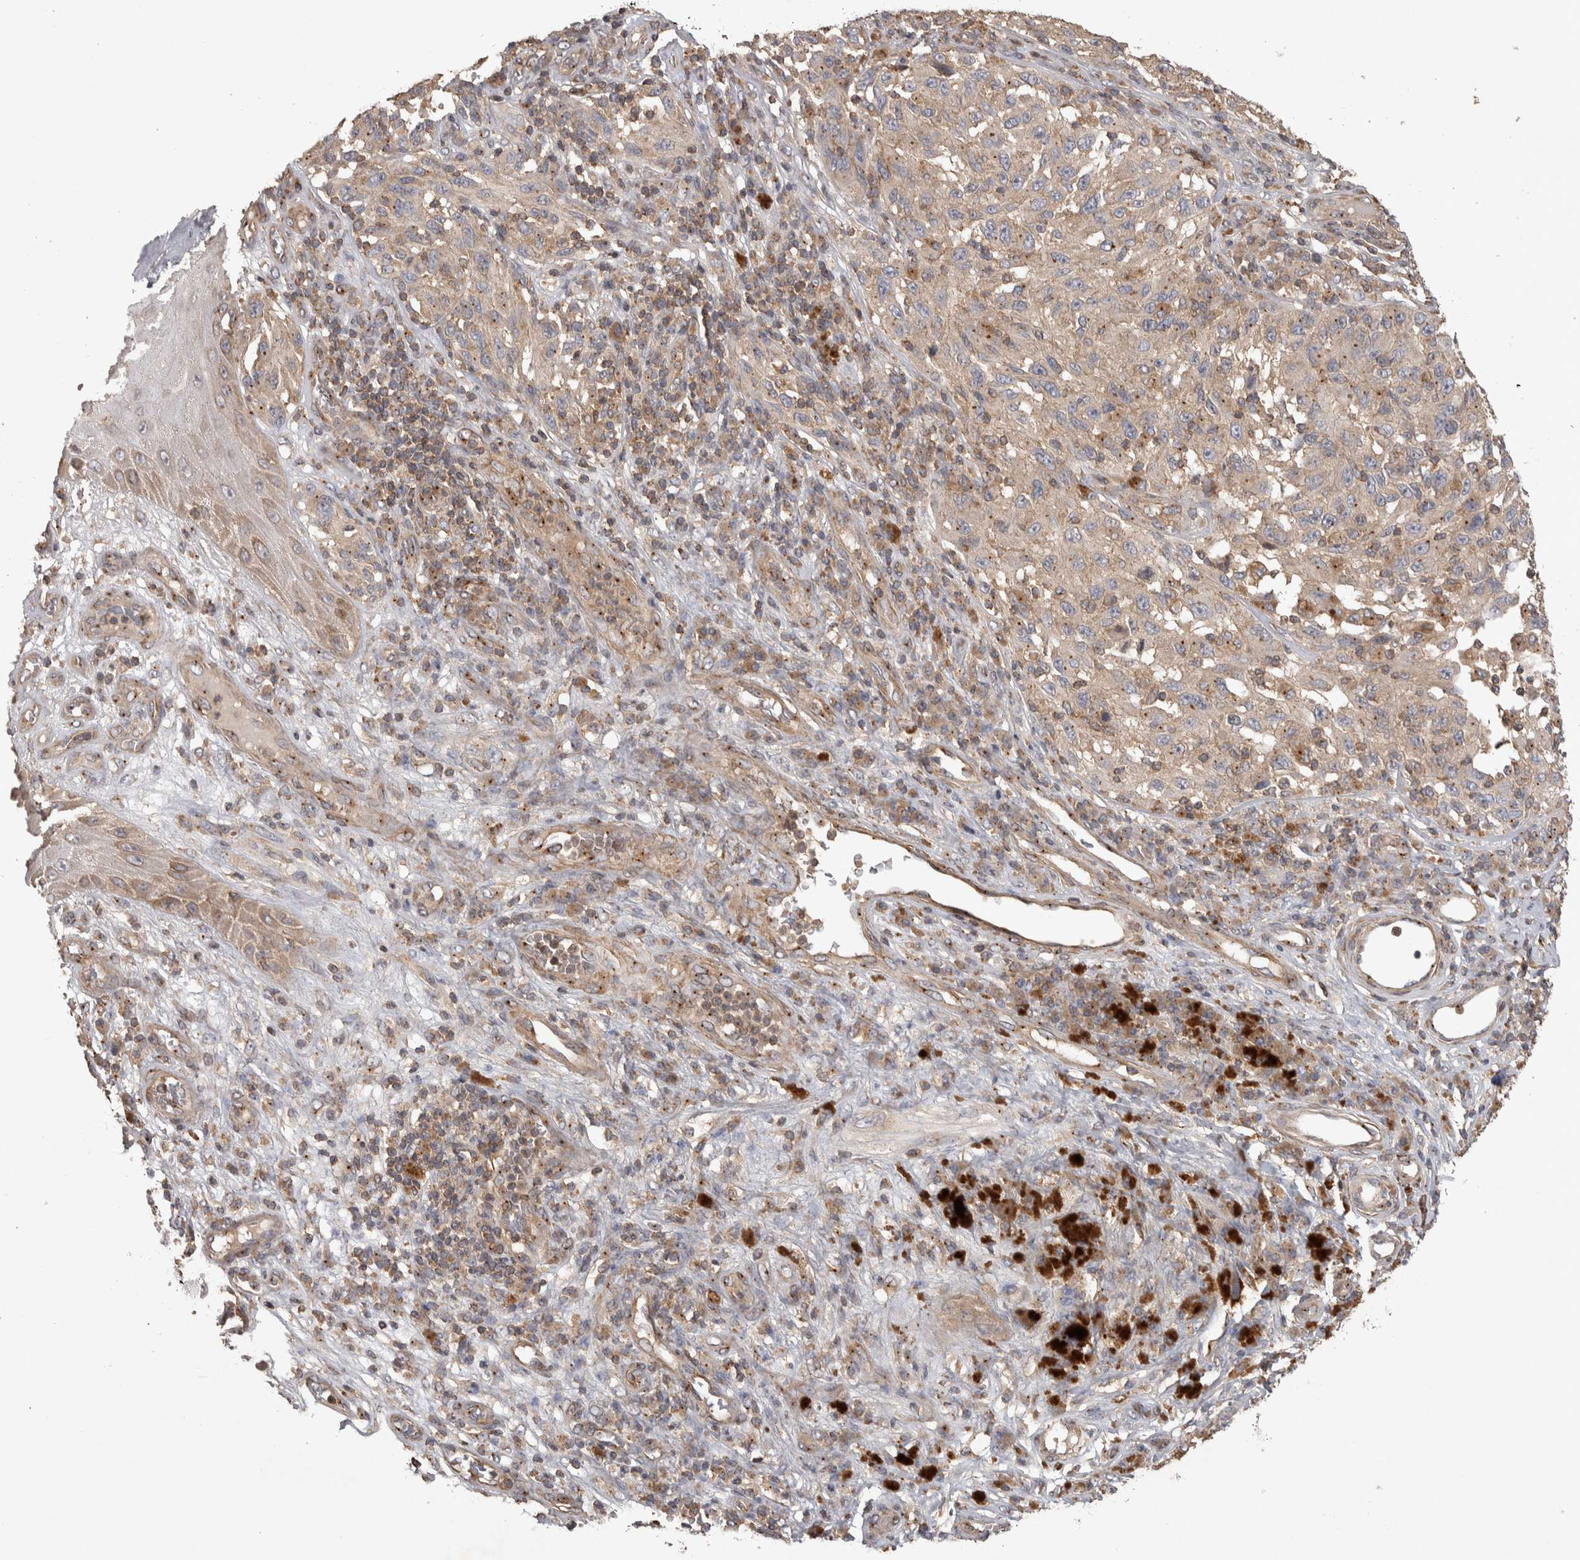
{"staining": {"intensity": "weak", "quantity": ">75%", "location": "cytoplasmic/membranous"}, "tissue": "melanoma", "cell_type": "Tumor cells", "image_type": "cancer", "snomed": [{"axis": "morphology", "description": "Malignant melanoma, NOS"}, {"axis": "topography", "description": "Skin"}], "caption": "Malignant melanoma stained with DAB (3,3'-diaminobenzidine) immunohistochemistry (IHC) shows low levels of weak cytoplasmic/membranous expression in approximately >75% of tumor cells.", "gene": "IFRD1", "patient": {"sex": "female", "age": 73}}